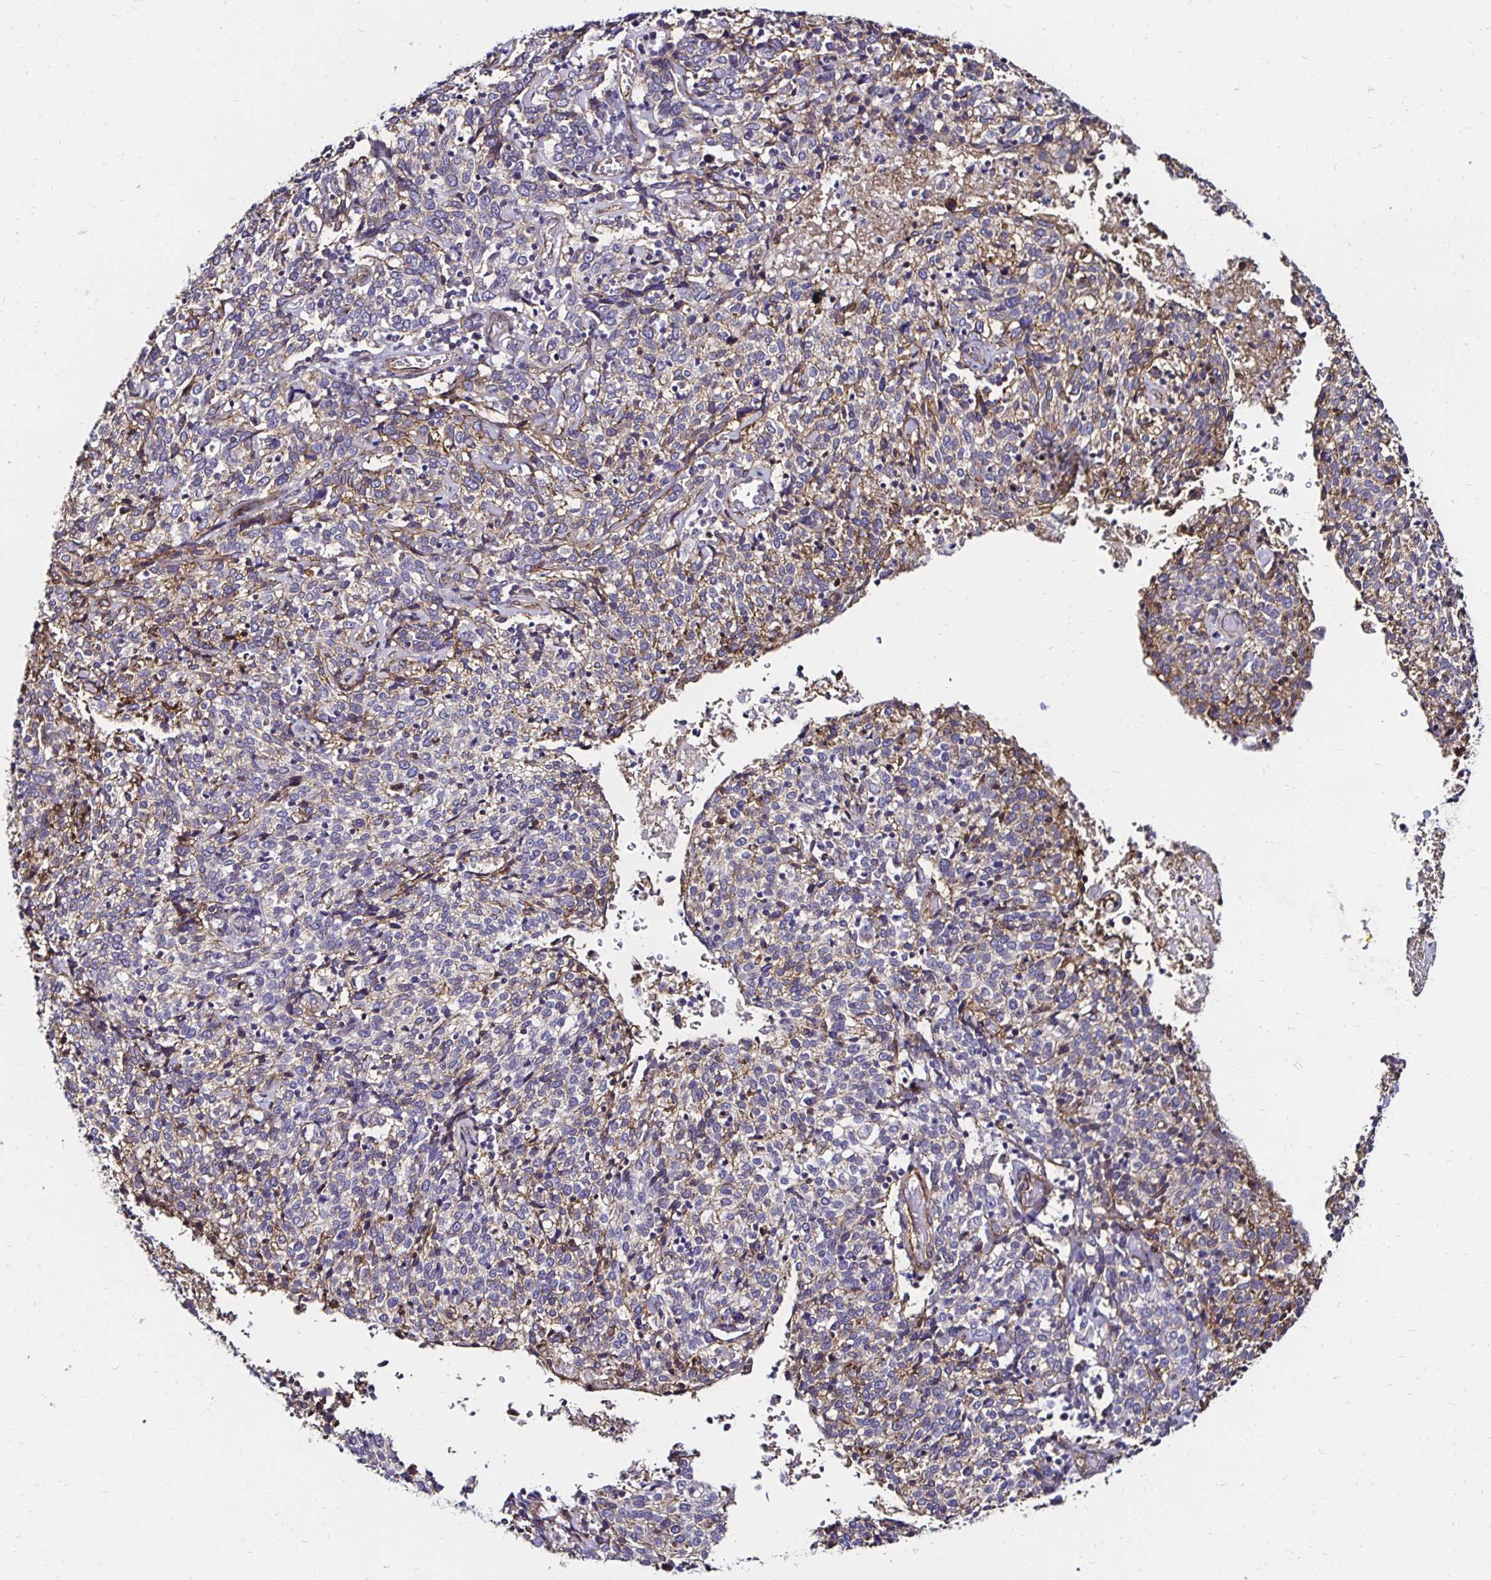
{"staining": {"intensity": "negative", "quantity": "none", "location": "none"}, "tissue": "cervical cancer", "cell_type": "Tumor cells", "image_type": "cancer", "snomed": [{"axis": "morphology", "description": "Squamous cell carcinoma, NOS"}, {"axis": "topography", "description": "Cervix"}], "caption": "Immunohistochemistry (IHC) image of neoplastic tissue: cervical cancer stained with DAB (3,3'-diaminobenzidine) demonstrates no significant protein positivity in tumor cells. The staining was performed using DAB to visualize the protein expression in brown, while the nuclei were stained in blue with hematoxylin (Magnification: 20x).", "gene": "ITGB1", "patient": {"sex": "female", "age": 46}}